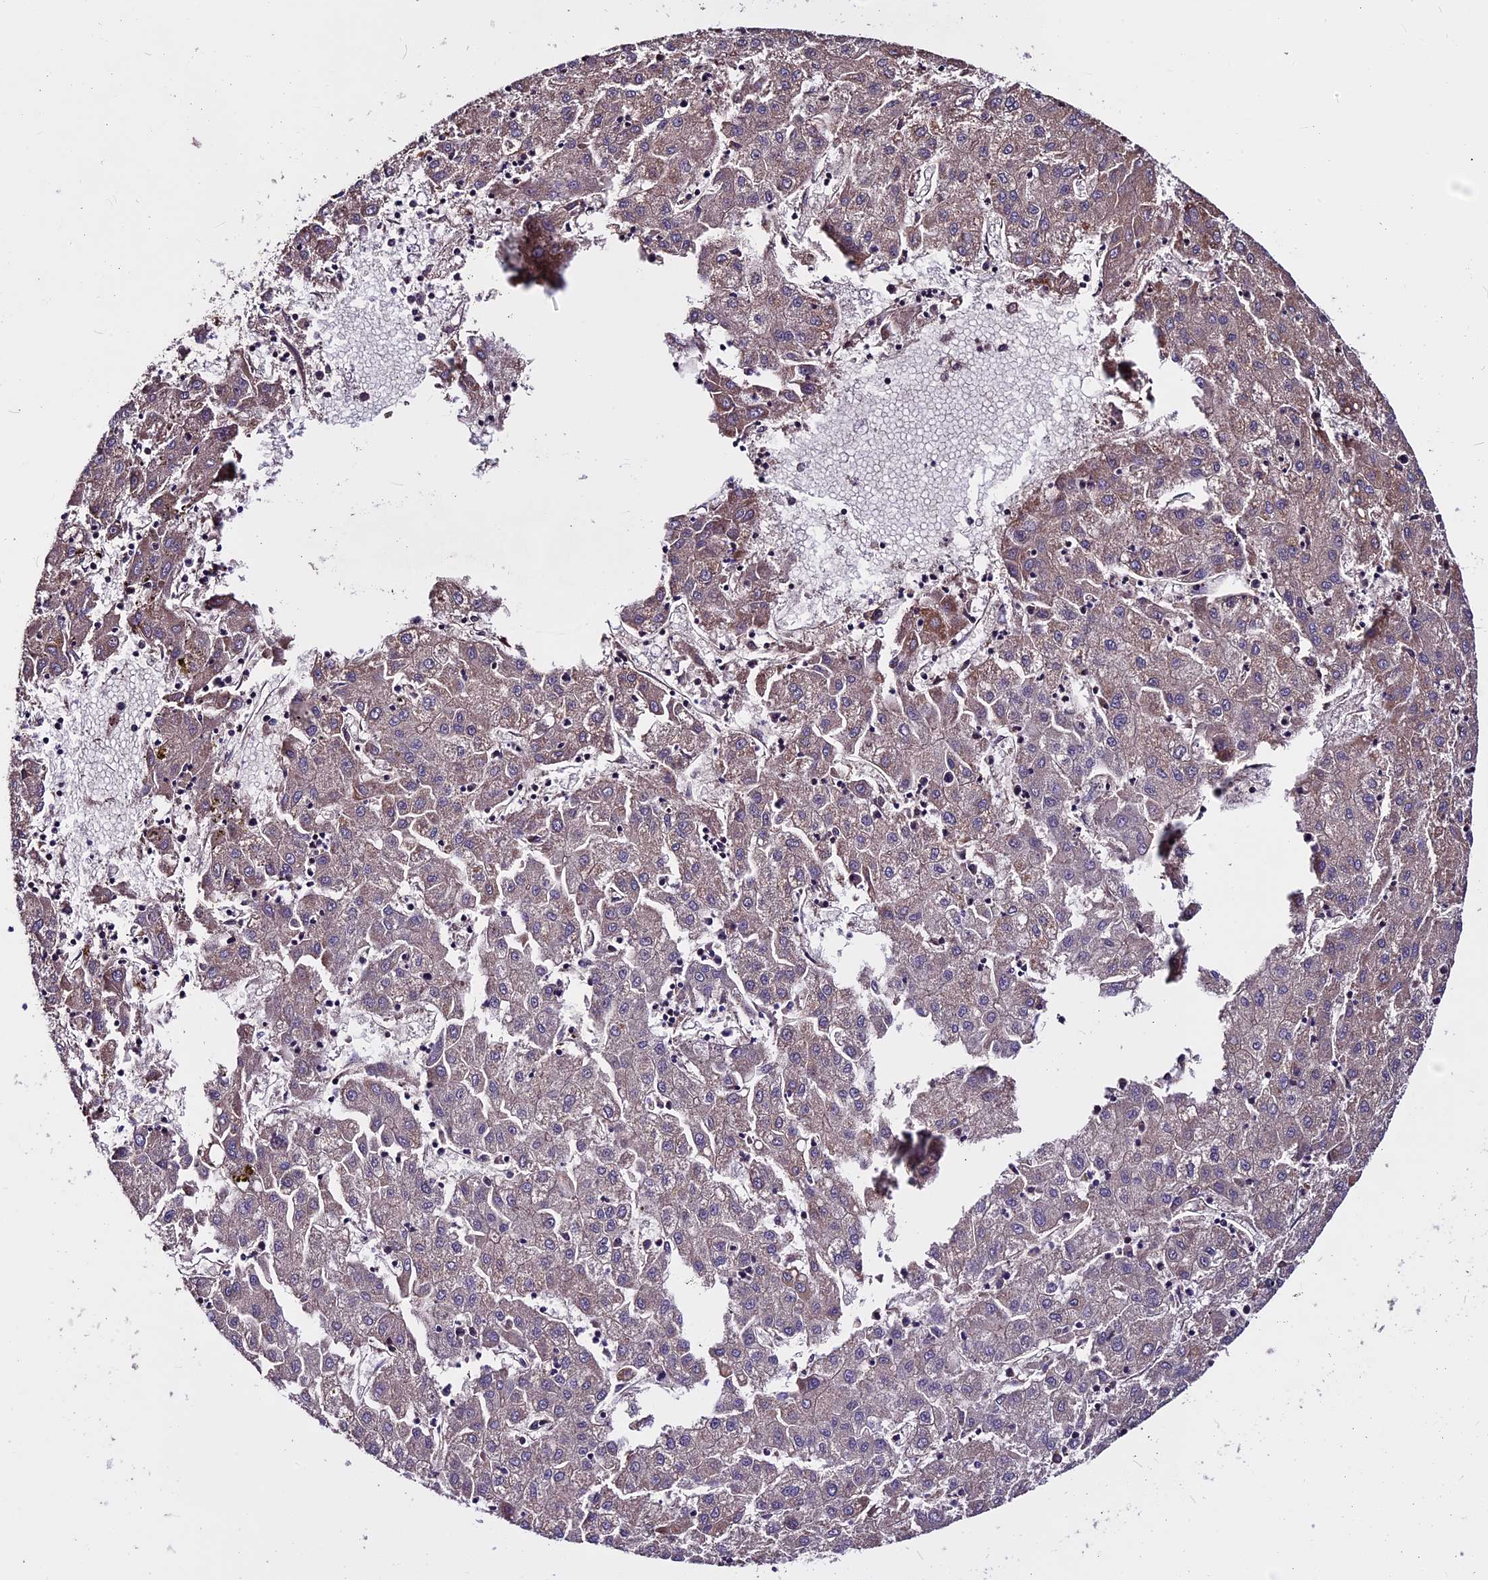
{"staining": {"intensity": "weak", "quantity": "<25%", "location": "cytoplasmic/membranous"}, "tissue": "liver cancer", "cell_type": "Tumor cells", "image_type": "cancer", "snomed": [{"axis": "morphology", "description": "Carcinoma, Hepatocellular, NOS"}, {"axis": "topography", "description": "Liver"}], "caption": "There is no significant expression in tumor cells of liver hepatocellular carcinoma. Brightfield microscopy of immunohistochemistry stained with DAB (brown) and hematoxylin (blue), captured at high magnification.", "gene": "EVA1B", "patient": {"sex": "male", "age": 72}}